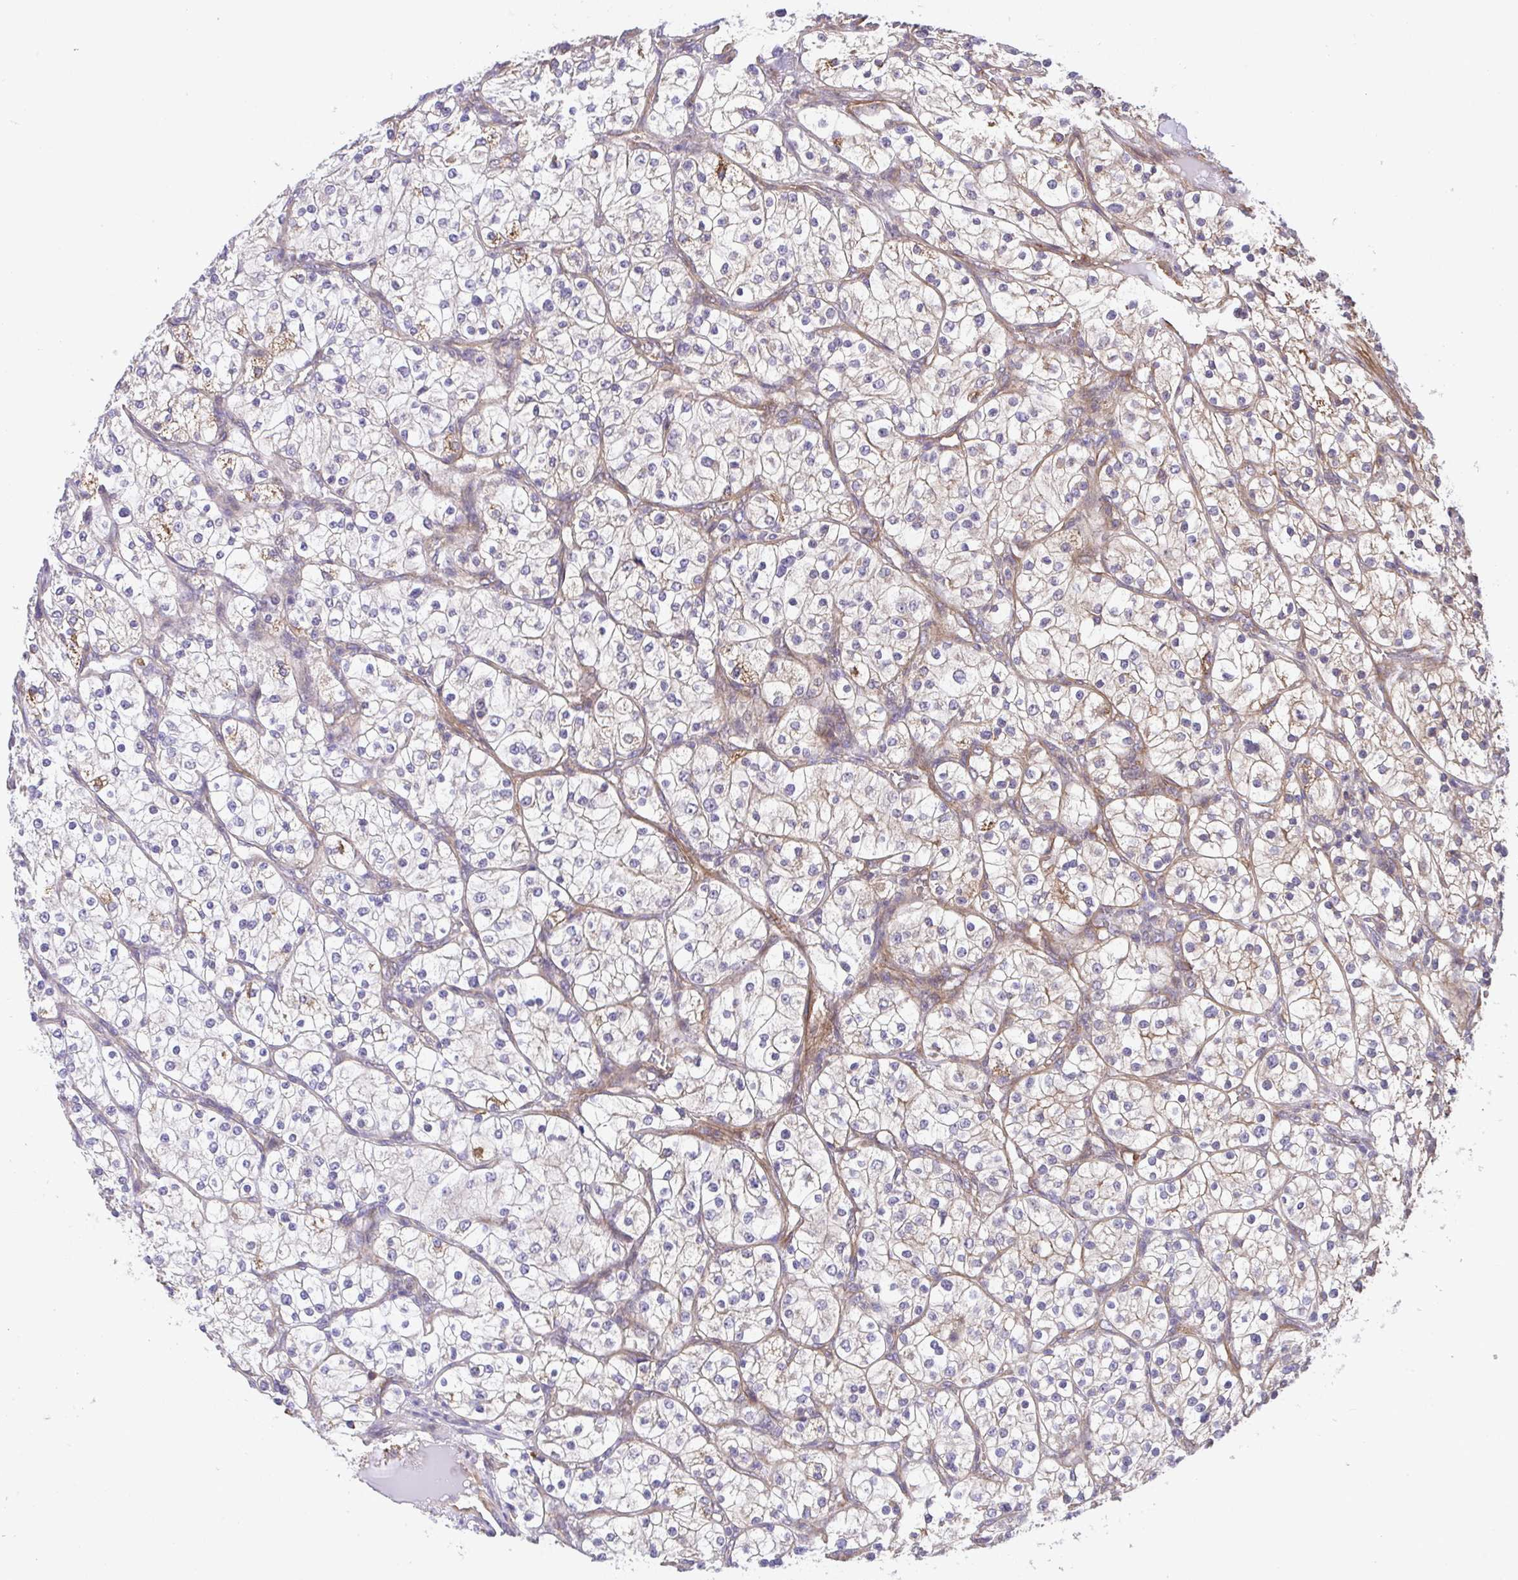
{"staining": {"intensity": "moderate", "quantity": "<25%", "location": "cytoplasmic/membranous"}, "tissue": "renal cancer", "cell_type": "Tumor cells", "image_type": "cancer", "snomed": [{"axis": "morphology", "description": "Adenocarcinoma, NOS"}, {"axis": "topography", "description": "Kidney"}], "caption": "DAB immunohistochemical staining of renal adenocarcinoma shows moderate cytoplasmic/membranous protein positivity in approximately <25% of tumor cells.", "gene": "ZNF696", "patient": {"sex": "male", "age": 80}}